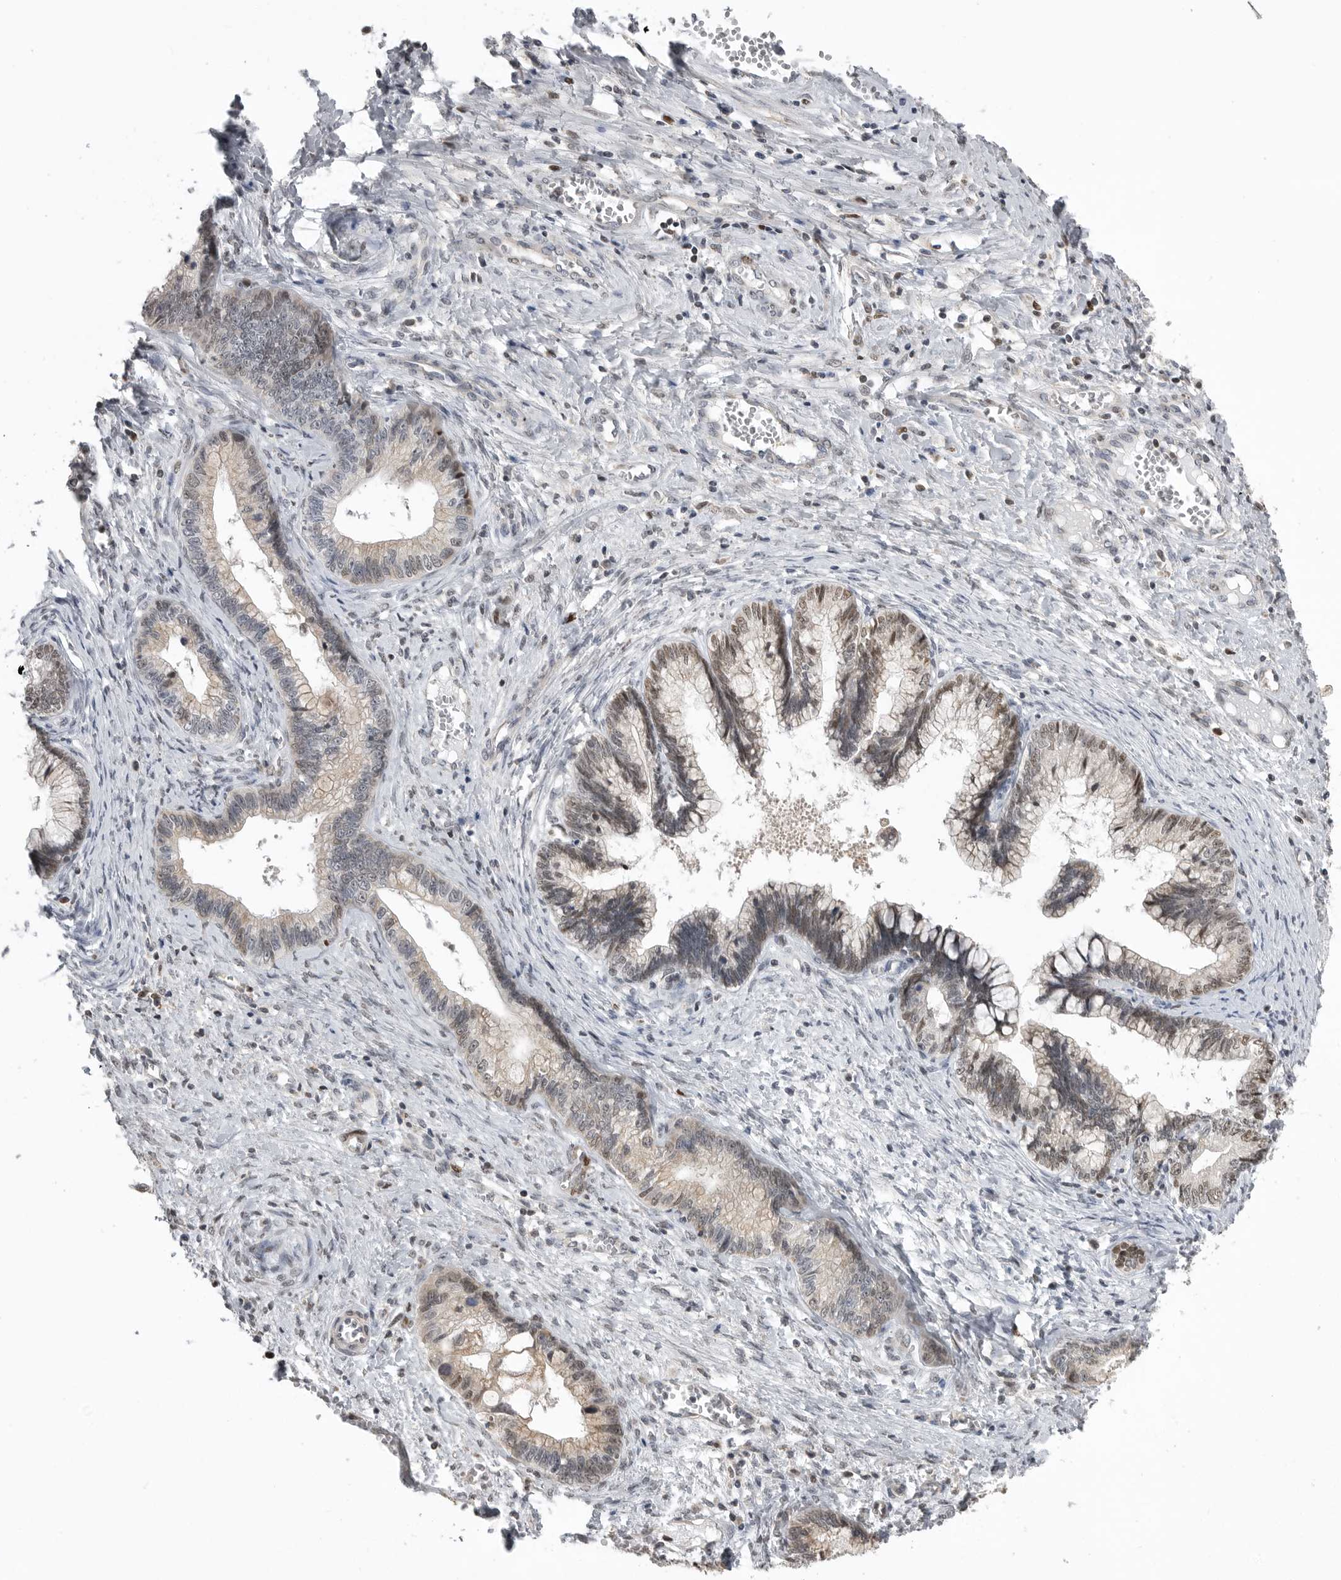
{"staining": {"intensity": "weak", "quantity": "25%-75%", "location": "cytoplasmic/membranous,nuclear"}, "tissue": "cervical cancer", "cell_type": "Tumor cells", "image_type": "cancer", "snomed": [{"axis": "morphology", "description": "Adenocarcinoma, NOS"}, {"axis": "topography", "description": "Cervix"}], "caption": "DAB (3,3'-diaminobenzidine) immunohistochemical staining of adenocarcinoma (cervical) exhibits weak cytoplasmic/membranous and nuclear protein expression in approximately 25%-75% of tumor cells. (DAB (3,3'-diaminobenzidine) = brown stain, brightfield microscopy at high magnification).", "gene": "SMARCC1", "patient": {"sex": "female", "age": 44}}